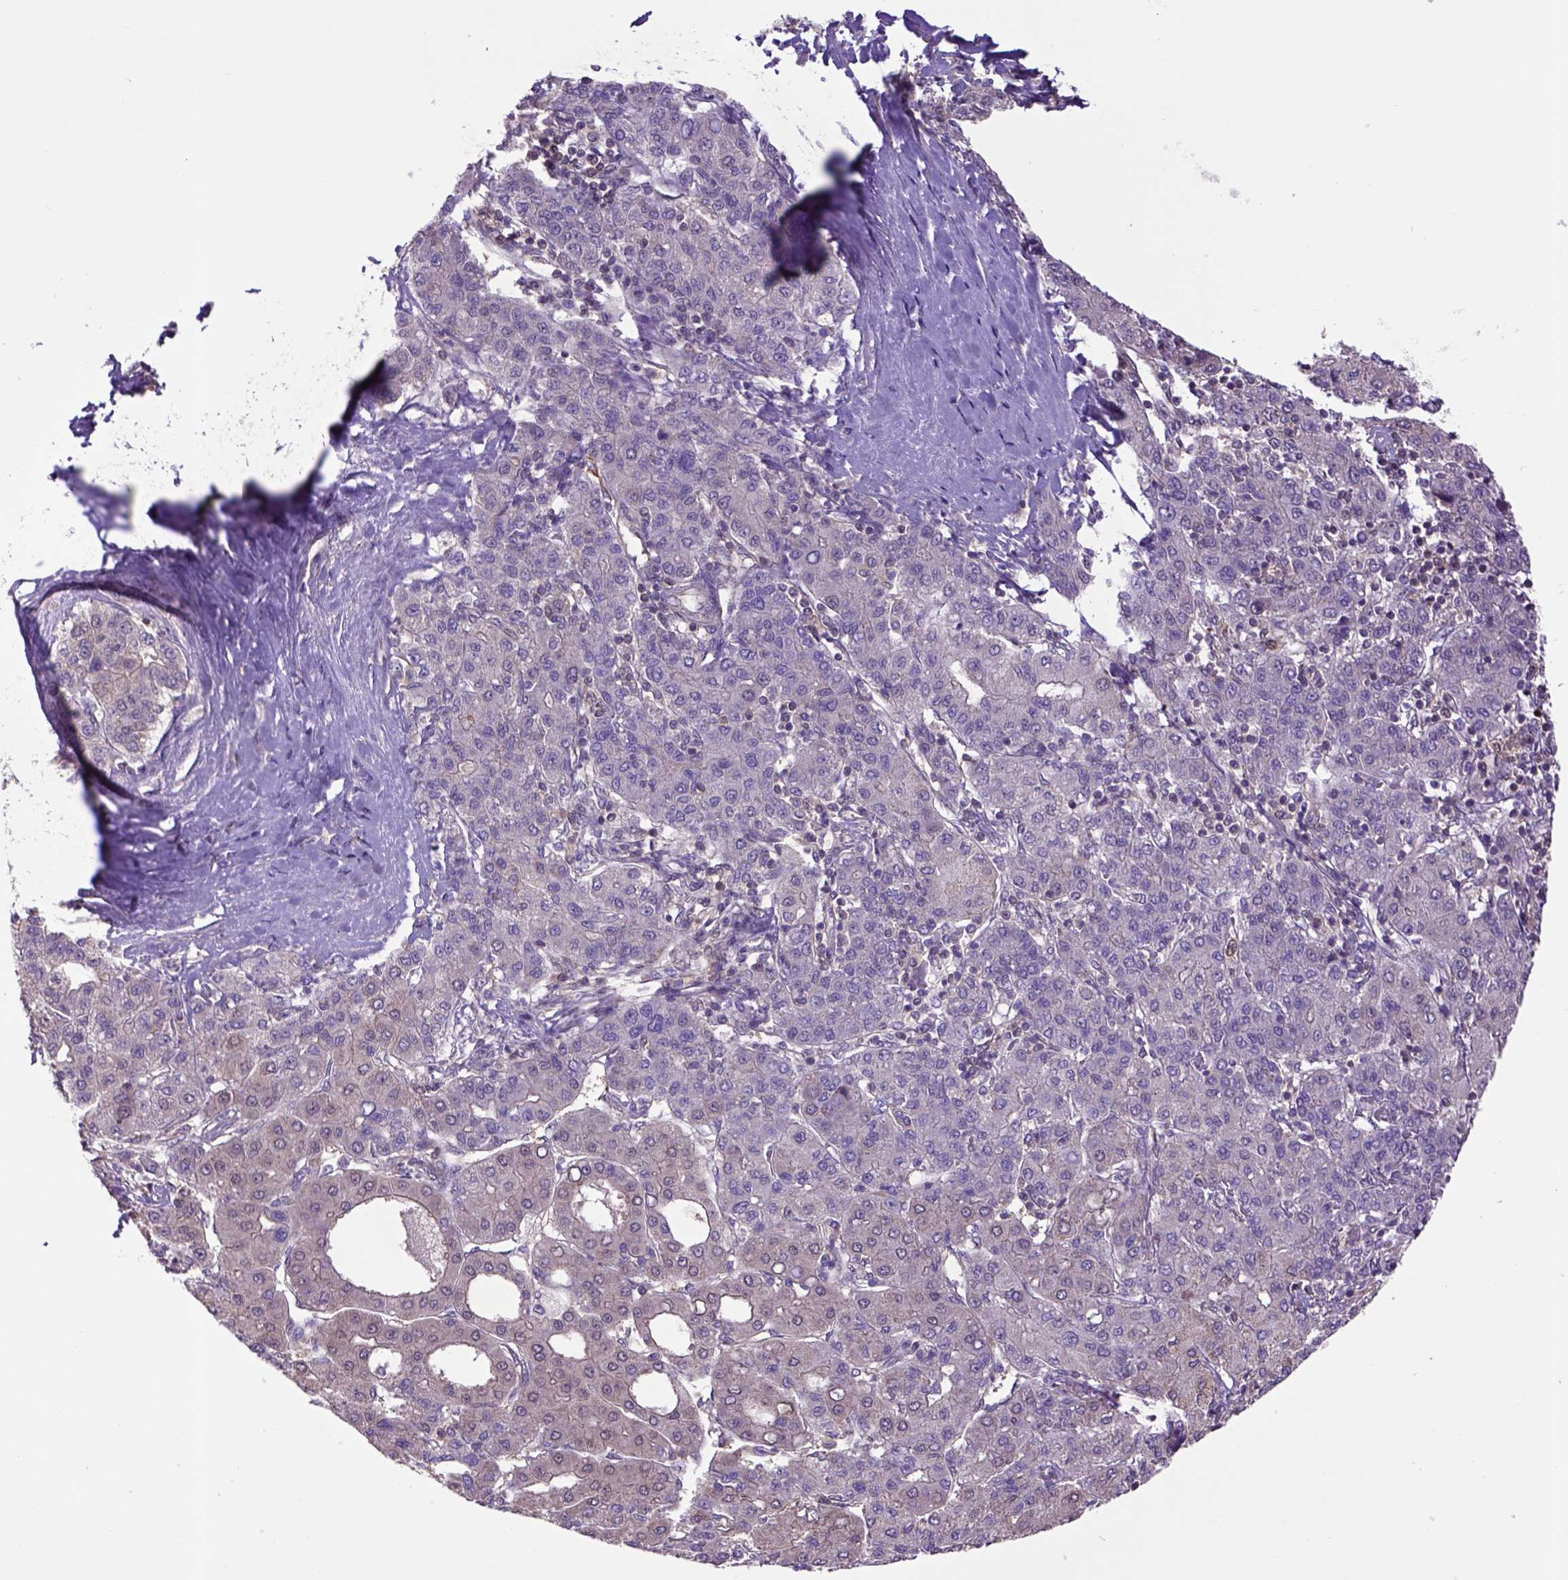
{"staining": {"intensity": "weak", "quantity": "25%-75%", "location": "cytoplasmic/membranous"}, "tissue": "liver cancer", "cell_type": "Tumor cells", "image_type": "cancer", "snomed": [{"axis": "morphology", "description": "Carcinoma, Hepatocellular, NOS"}, {"axis": "topography", "description": "Liver"}], "caption": "Protein staining reveals weak cytoplasmic/membranous positivity in approximately 25%-75% of tumor cells in liver hepatocellular carcinoma.", "gene": "HSPBP1", "patient": {"sex": "male", "age": 65}}